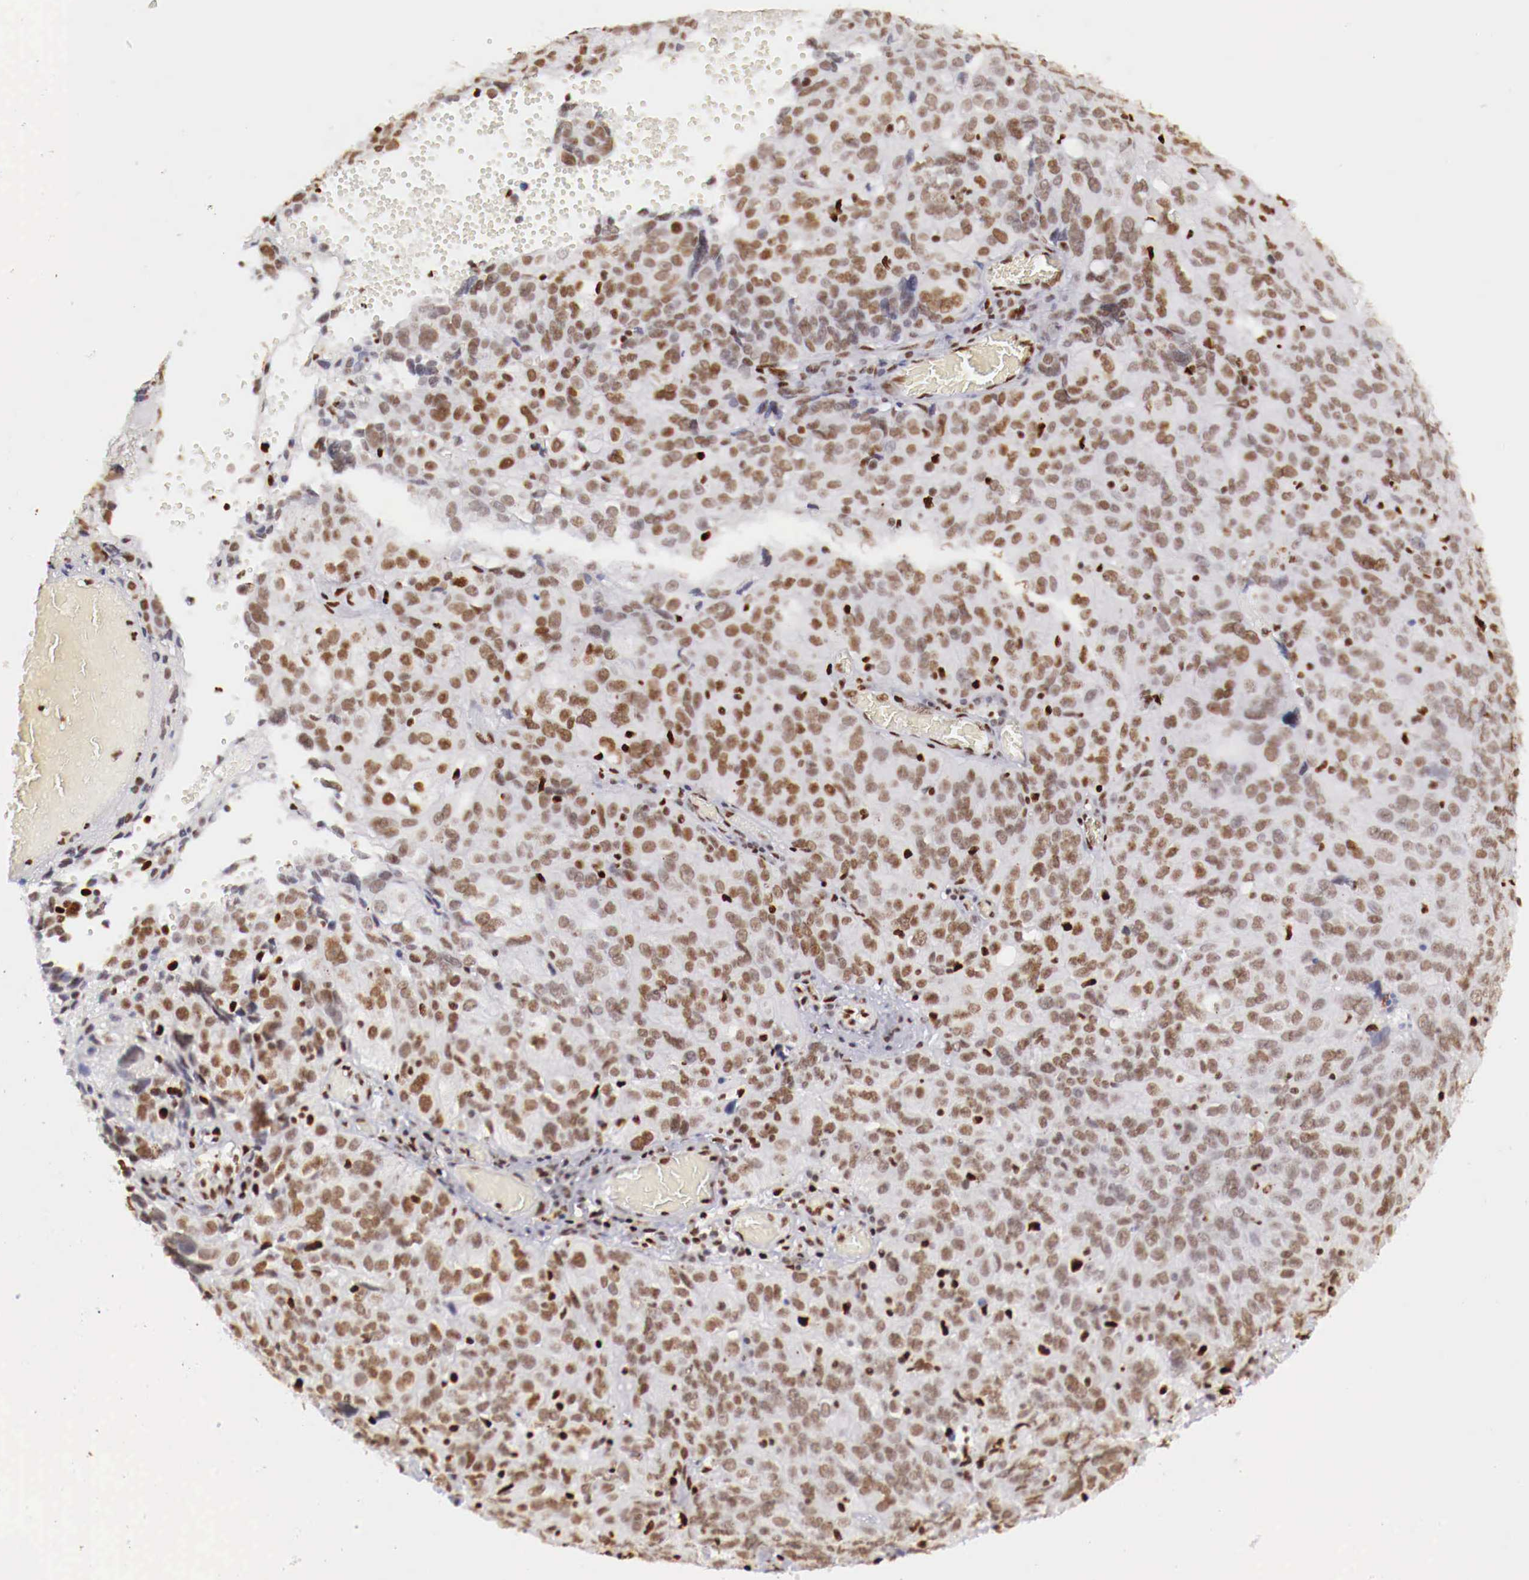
{"staining": {"intensity": "moderate", "quantity": ">75%", "location": "nuclear"}, "tissue": "ovarian cancer", "cell_type": "Tumor cells", "image_type": "cancer", "snomed": [{"axis": "morphology", "description": "Carcinoma, endometroid"}, {"axis": "topography", "description": "Ovary"}], "caption": "The immunohistochemical stain highlights moderate nuclear expression in tumor cells of endometroid carcinoma (ovarian) tissue.", "gene": "MAX", "patient": {"sex": "female", "age": 75}}